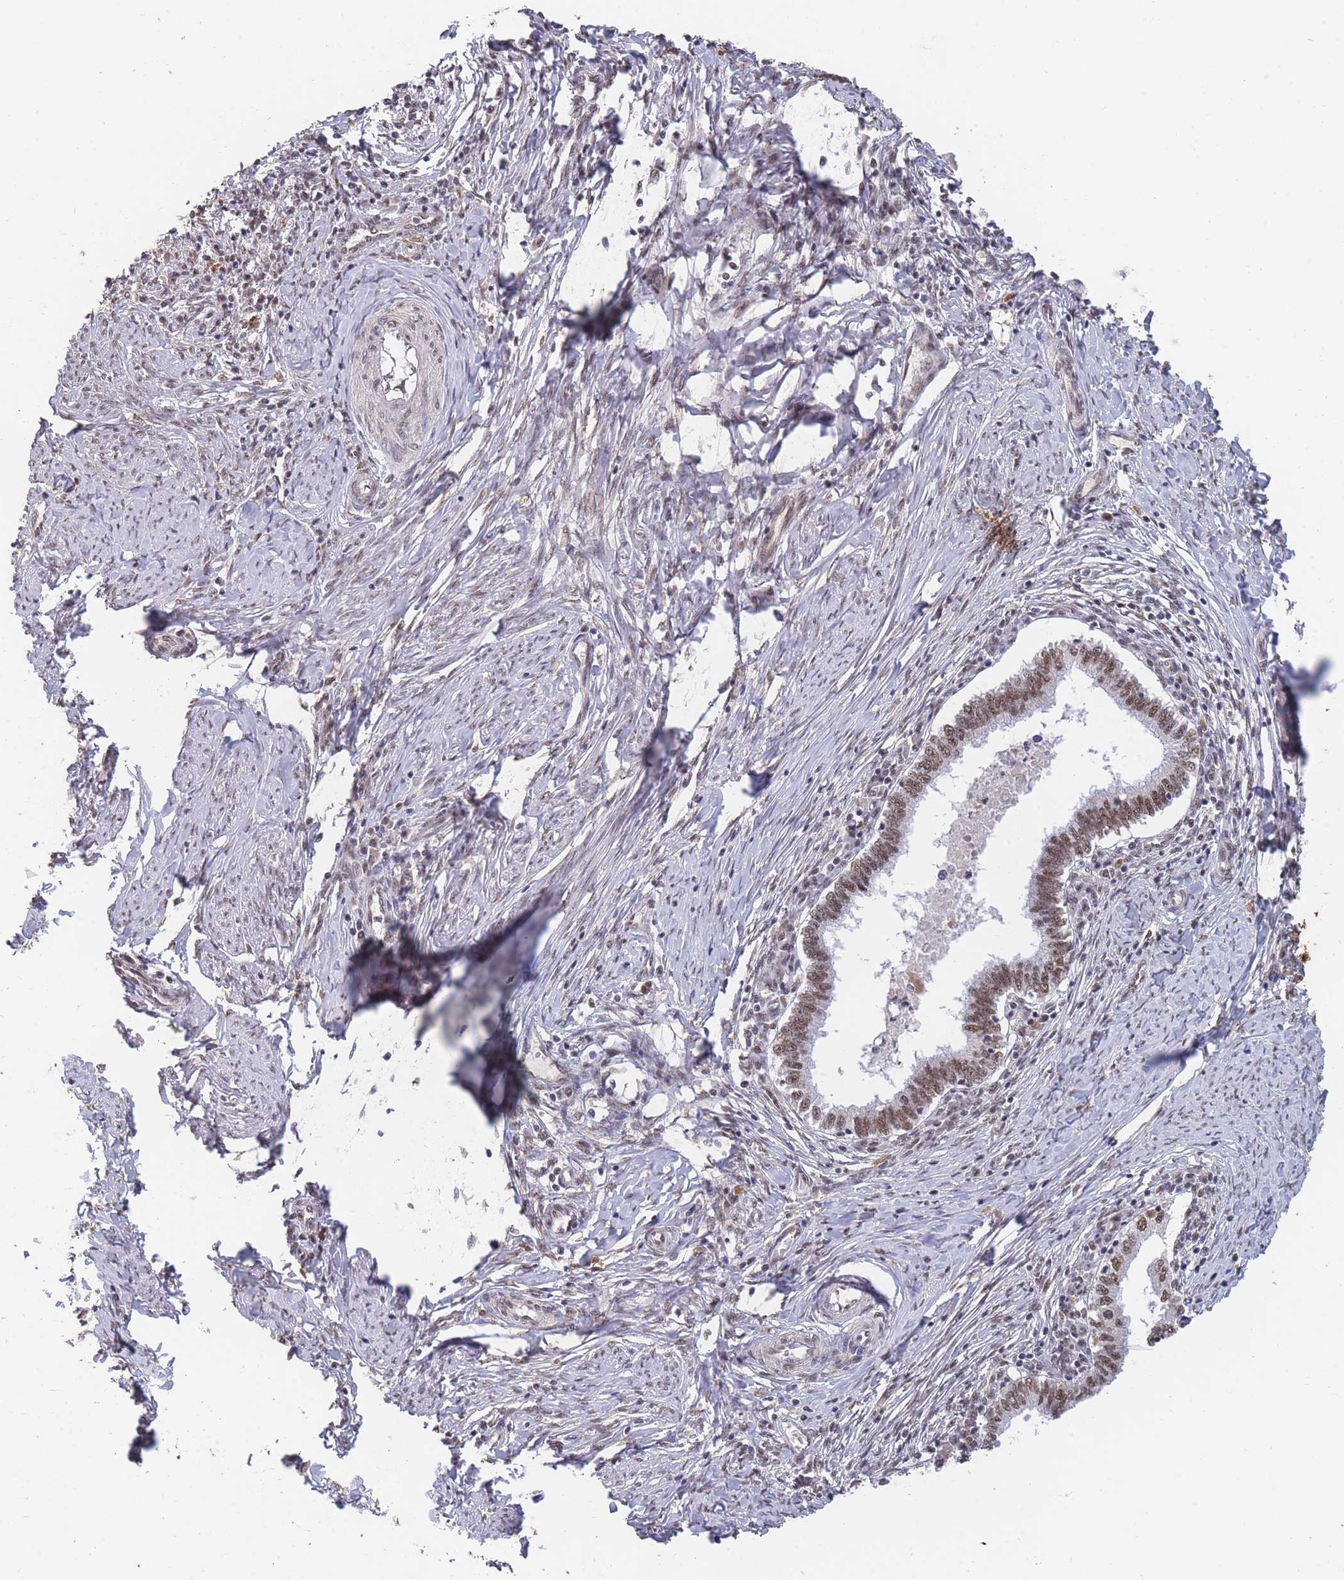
{"staining": {"intensity": "moderate", "quantity": ">75%", "location": "nuclear"}, "tissue": "cervical cancer", "cell_type": "Tumor cells", "image_type": "cancer", "snomed": [{"axis": "morphology", "description": "Adenocarcinoma, NOS"}, {"axis": "topography", "description": "Cervix"}], "caption": "A histopathology image showing moderate nuclear positivity in about >75% of tumor cells in cervical adenocarcinoma, as visualized by brown immunohistochemical staining.", "gene": "SNRPA1", "patient": {"sex": "female", "age": 36}}